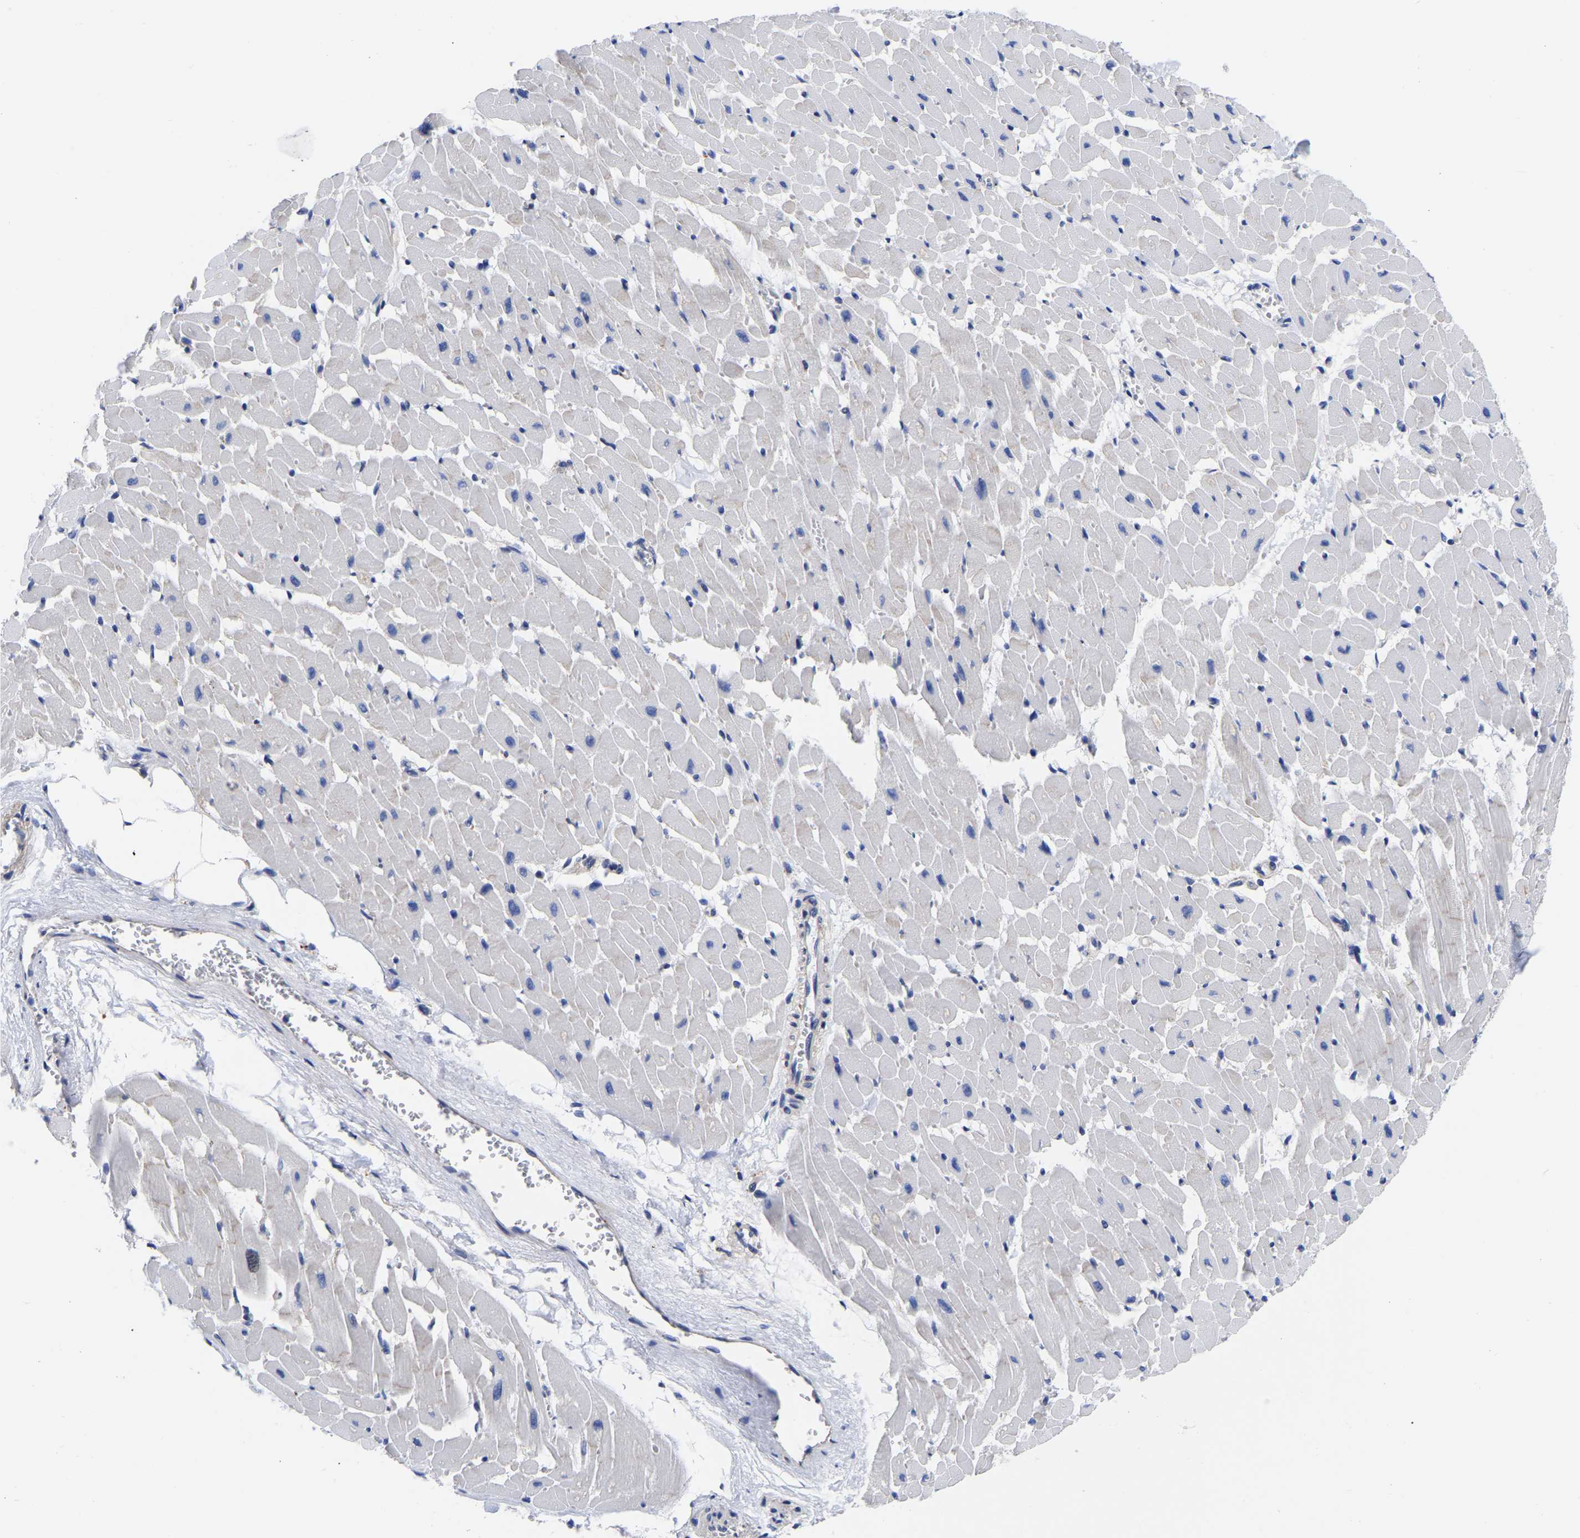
{"staining": {"intensity": "weak", "quantity": "<25%", "location": "cytoplasmic/membranous"}, "tissue": "heart muscle", "cell_type": "Cardiomyocytes", "image_type": "normal", "snomed": [{"axis": "morphology", "description": "Normal tissue, NOS"}, {"axis": "topography", "description": "Heart"}], "caption": "The histopathology image exhibits no staining of cardiomyocytes in benign heart muscle.", "gene": "CFAP298", "patient": {"sex": "female", "age": 19}}